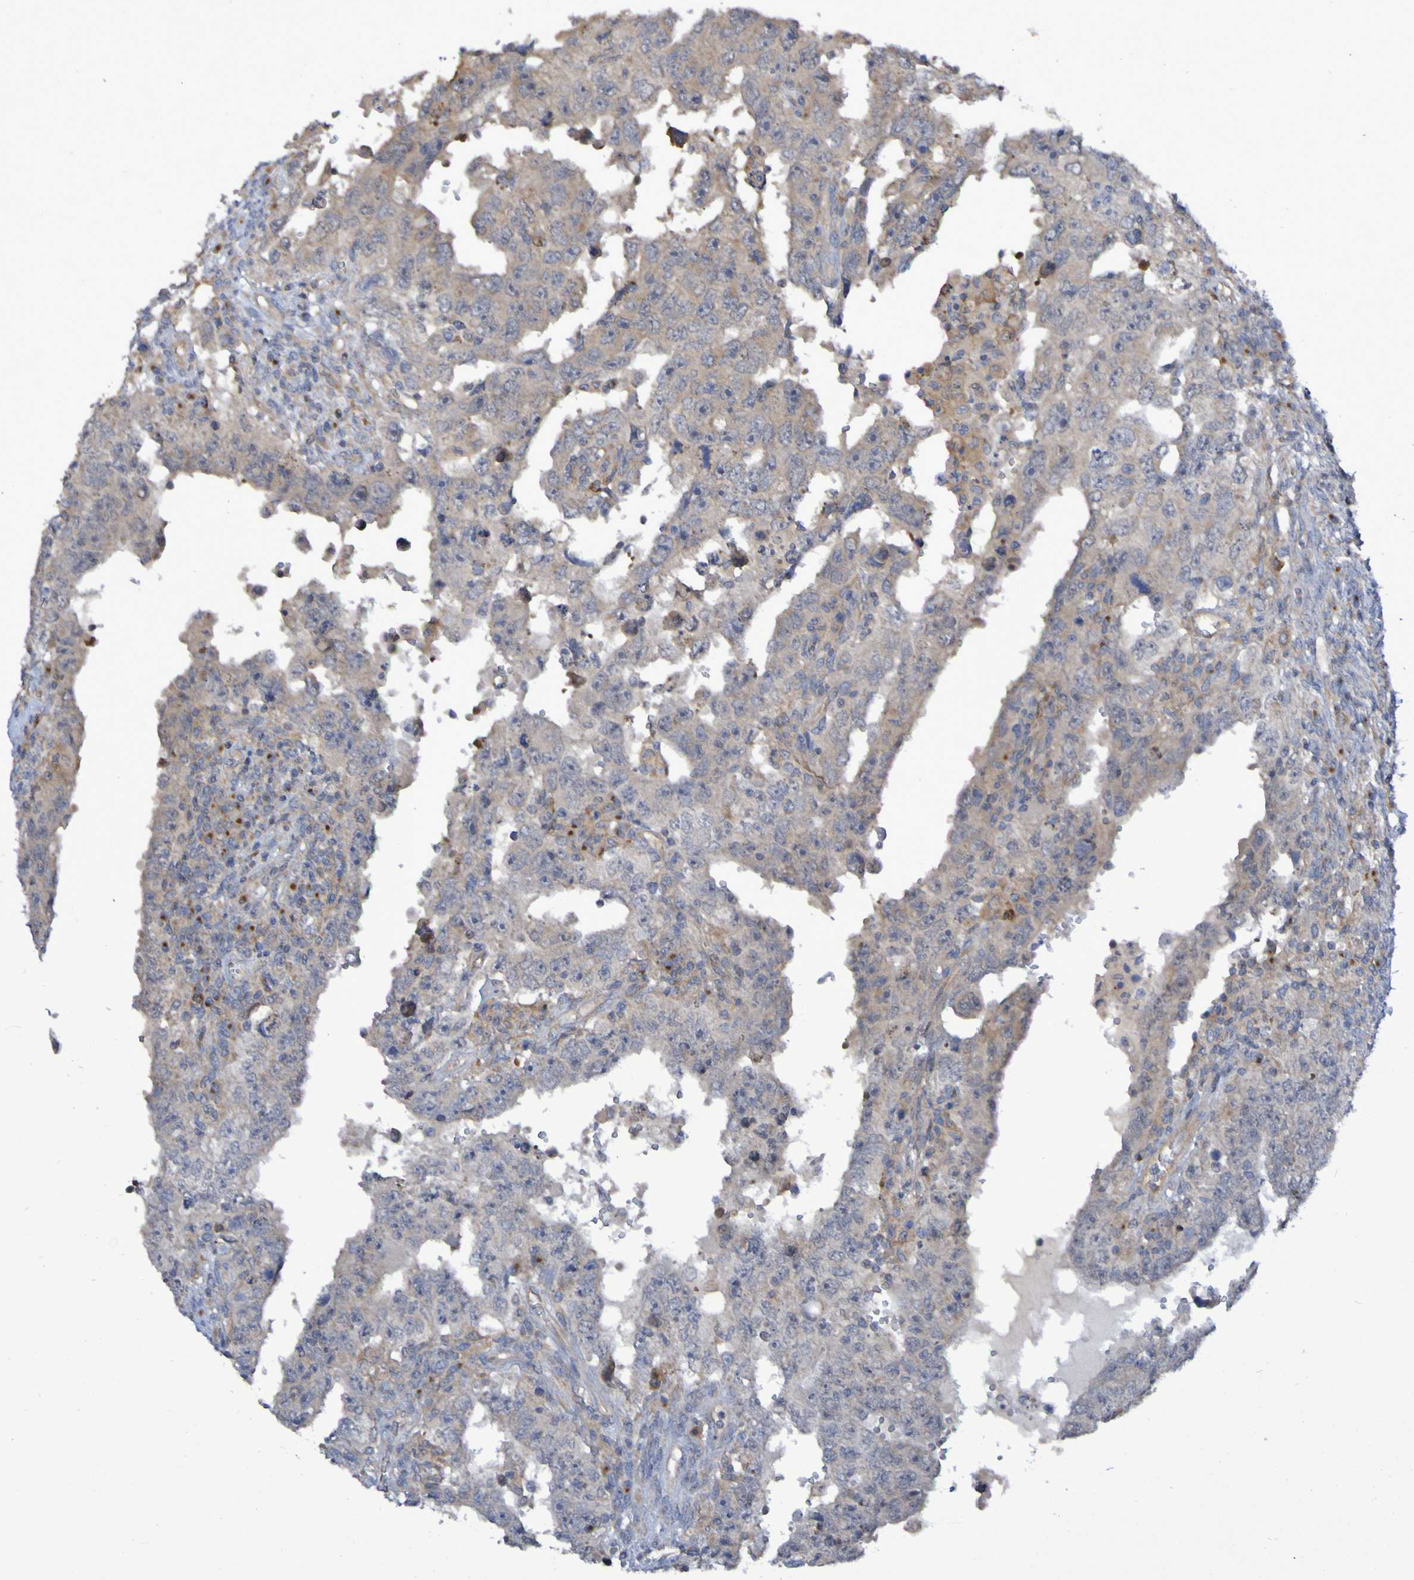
{"staining": {"intensity": "weak", "quantity": "25%-75%", "location": "cytoplasmic/membranous"}, "tissue": "testis cancer", "cell_type": "Tumor cells", "image_type": "cancer", "snomed": [{"axis": "morphology", "description": "Carcinoma, Embryonal, NOS"}, {"axis": "topography", "description": "Testis"}], "caption": "Immunohistochemistry (IHC) of testis embryonal carcinoma shows low levels of weak cytoplasmic/membranous positivity in about 25%-75% of tumor cells.", "gene": "LMBRD2", "patient": {"sex": "male", "age": 26}}